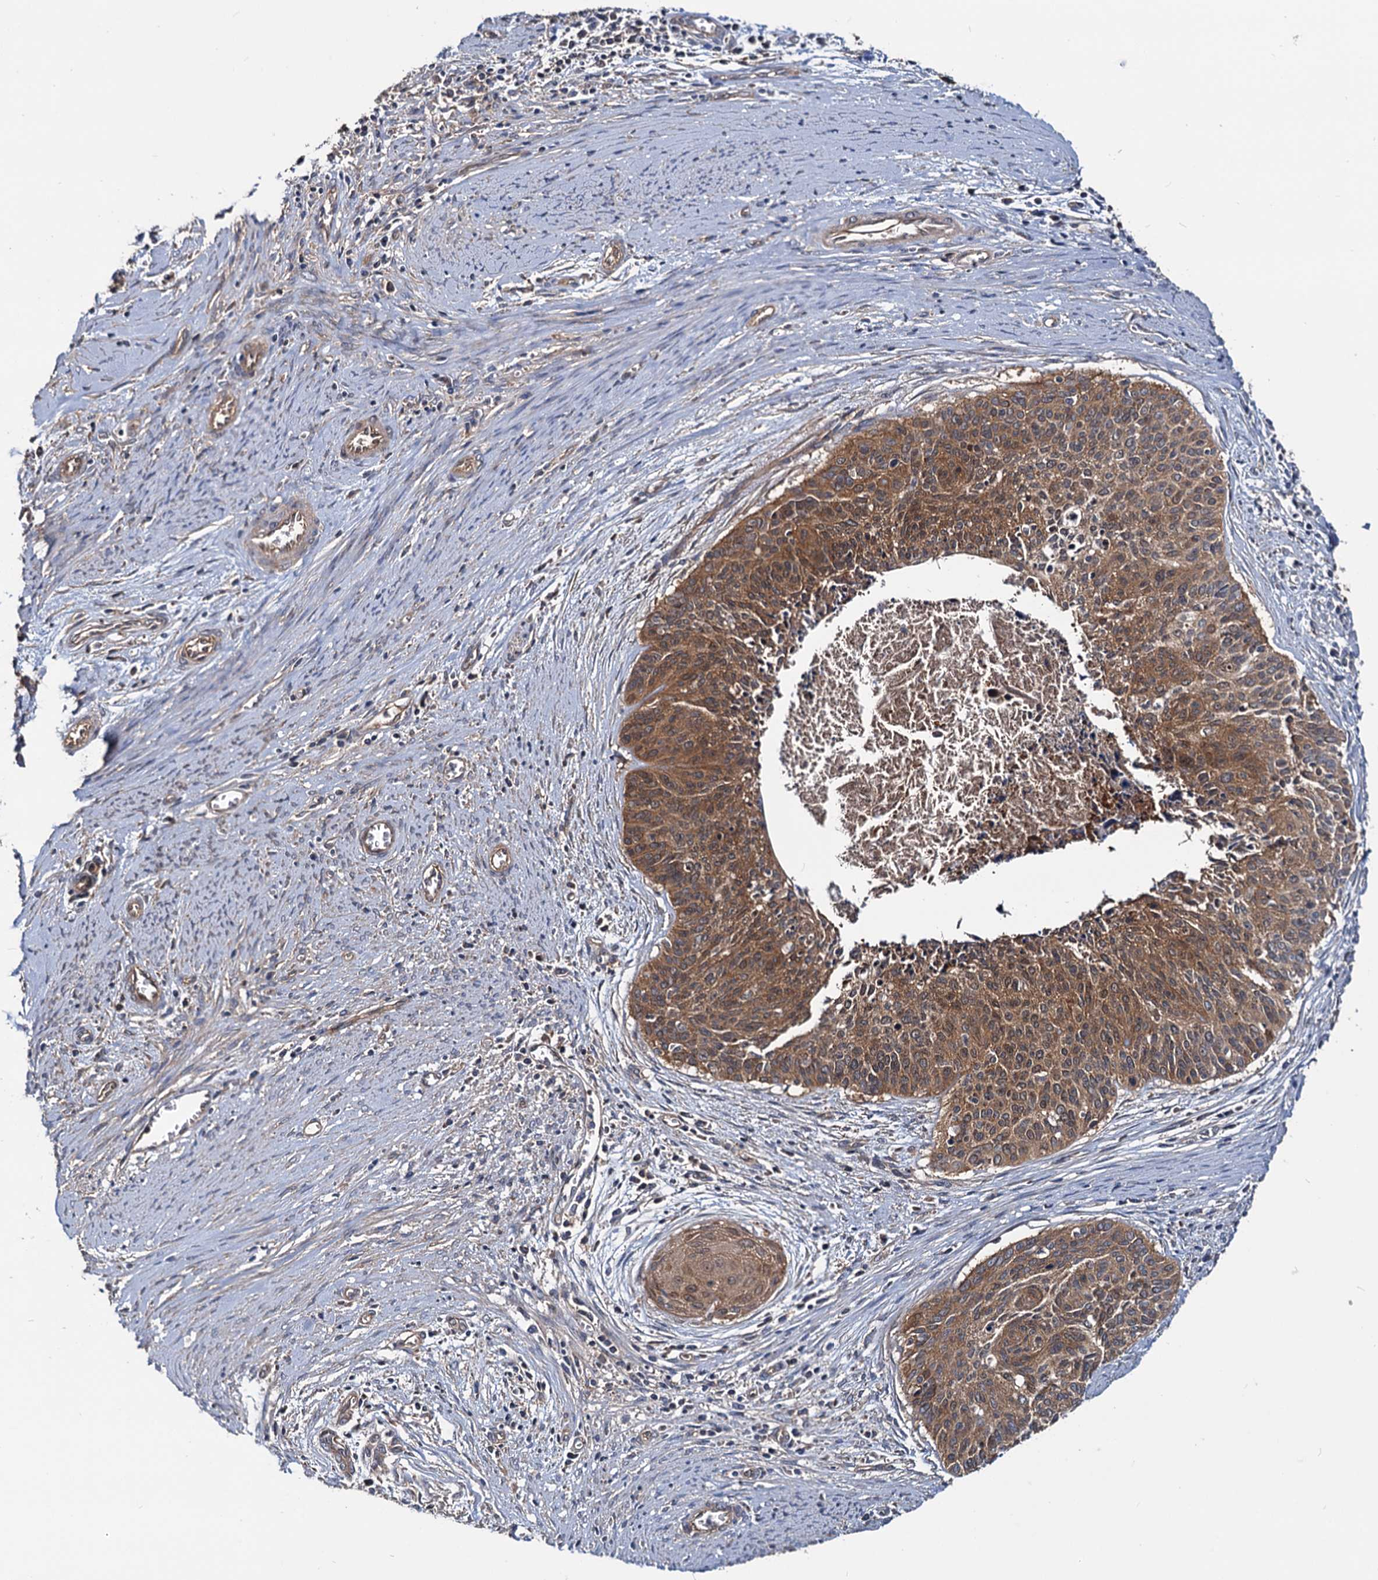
{"staining": {"intensity": "moderate", "quantity": ">75%", "location": "cytoplasmic/membranous"}, "tissue": "cervical cancer", "cell_type": "Tumor cells", "image_type": "cancer", "snomed": [{"axis": "morphology", "description": "Squamous cell carcinoma, NOS"}, {"axis": "topography", "description": "Cervix"}], "caption": "Protein expression analysis of squamous cell carcinoma (cervical) displays moderate cytoplasmic/membranous expression in about >75% of tumor cells. (DAB (3,3'-diaminobenzidine) = brown stain, brightfield microscopy at high magnification).", "gene": "IDI1", "patient": {"sex": "female", "age": 55}}